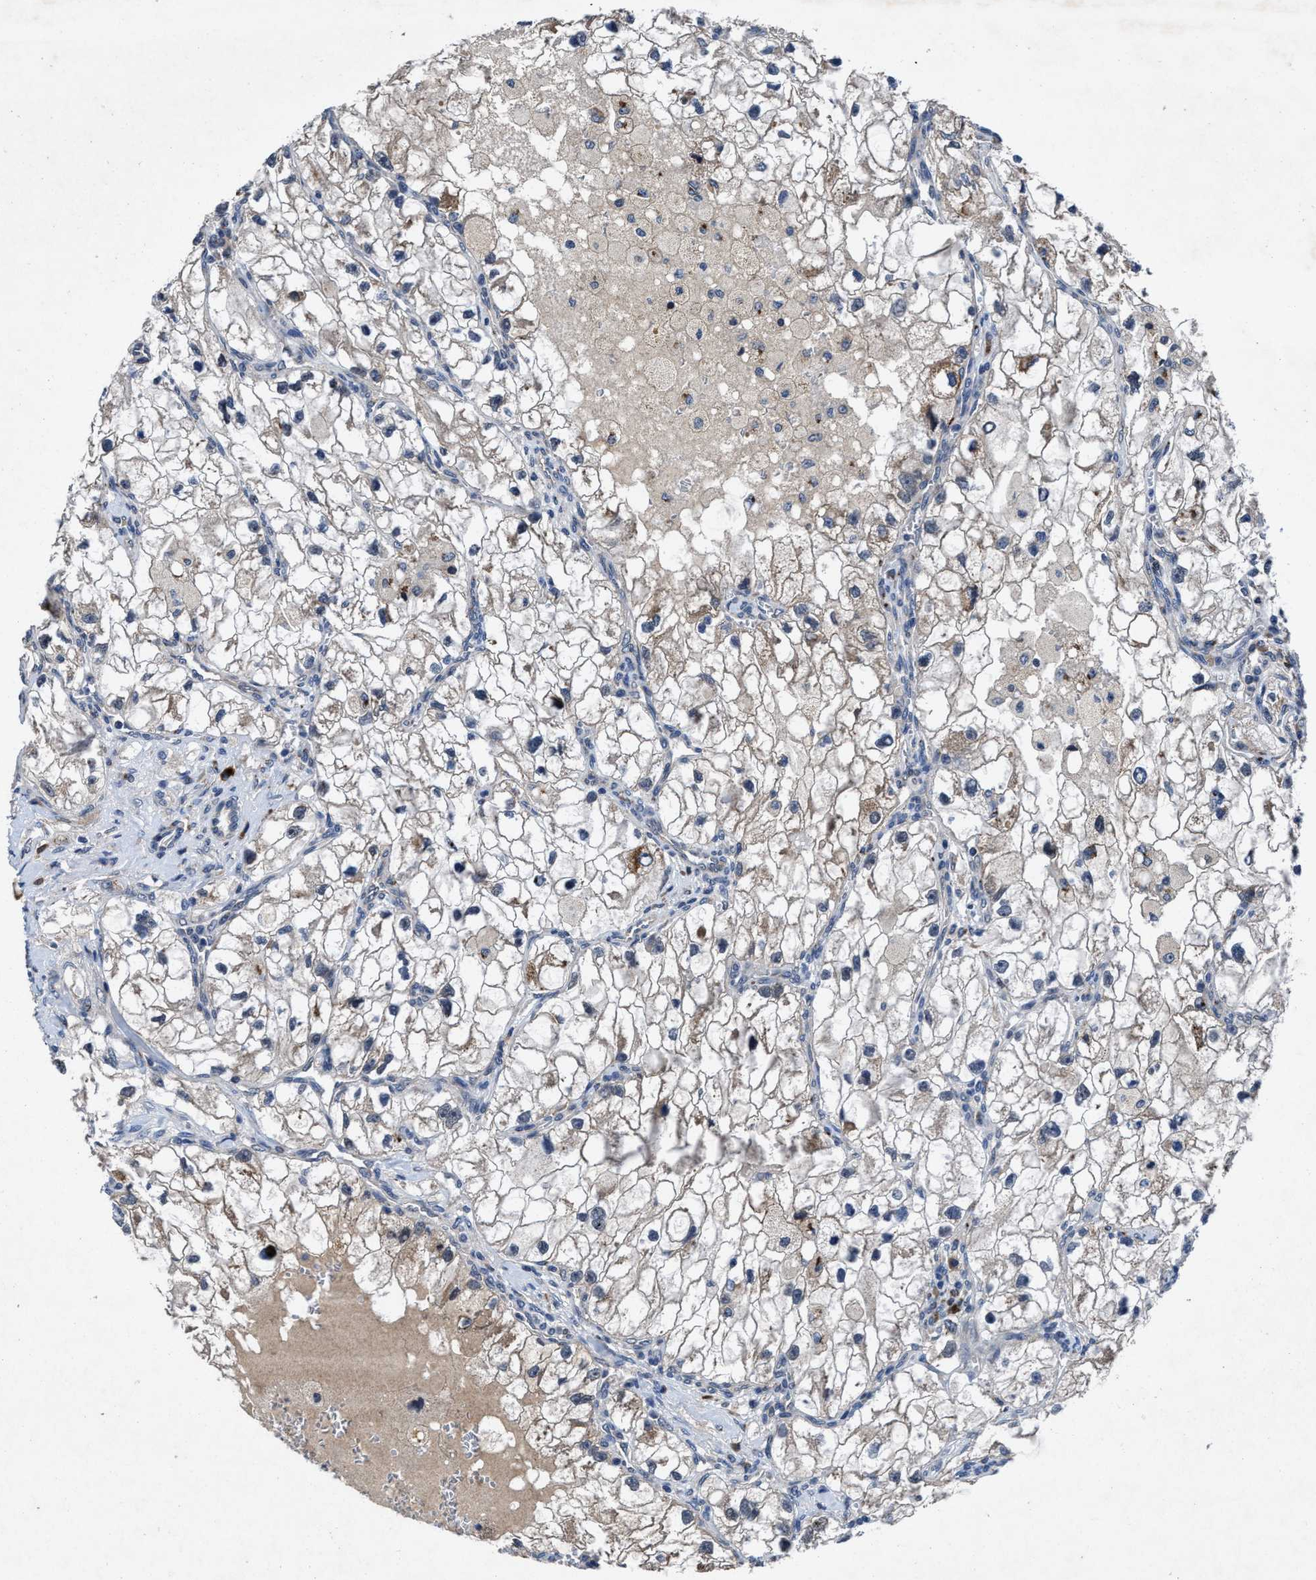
{"staining": {"intensity": "weak", "quantity": "25%-75%", "location": "cytoplasmic/membranous"}, "tissue": "renal cancer", "cell_type": "Tumor cells", "image_type": "cancer", "snomed": [{"axis": "morphology", "description": "Adenocarcinoma, NOS"}, {"axis": "topography", "description": "Kidney"}], "caption": "Weak cytoplasmic/membranous expression for a protein is appreciated in about 25%-75% of tumor cells of renal adenocarcinoma using immunohistochemistry (IHC).", "gene": "TMEM53", "patient": {"sex": "female", "age": 70}}